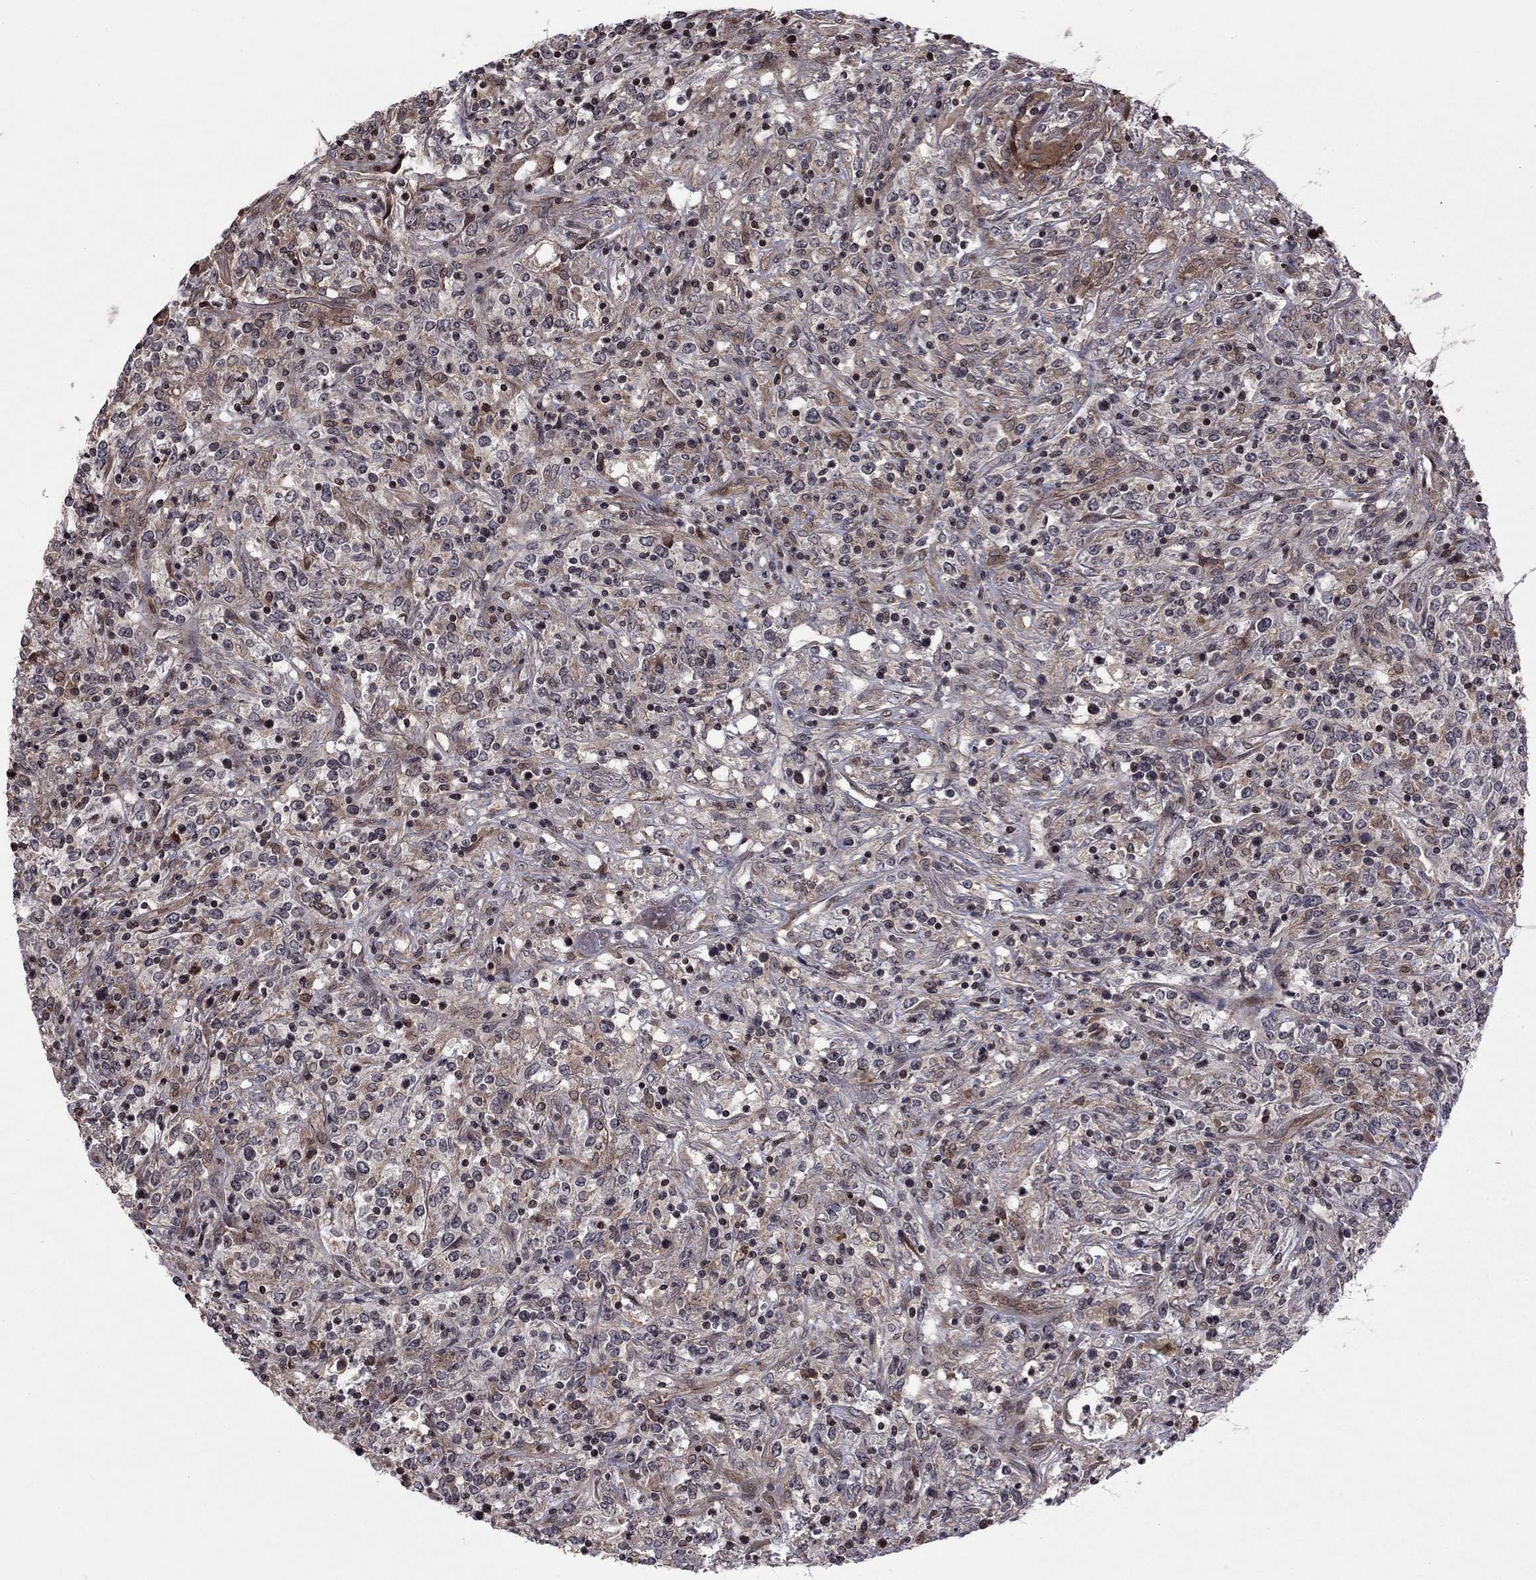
{"staining": {"intensity": "negative", "quantity": "none", "location": "none"}, "tissue": "lymphoma", "cell_type": "Tumor cells", "image_type": "cancer", "snomed": [{"axis": "morphology", "description": "Malignant lymphoma, non-Hodgkin's type, High grade"}, {"axis": "topography", "description": "Lung"}], "caption": "A histopathology image of lymphoma stained for a protein exhibits no brown staining in tumor cells.", "gene": "SORBS1", "patient": {"sex": "male", "age": 79}}